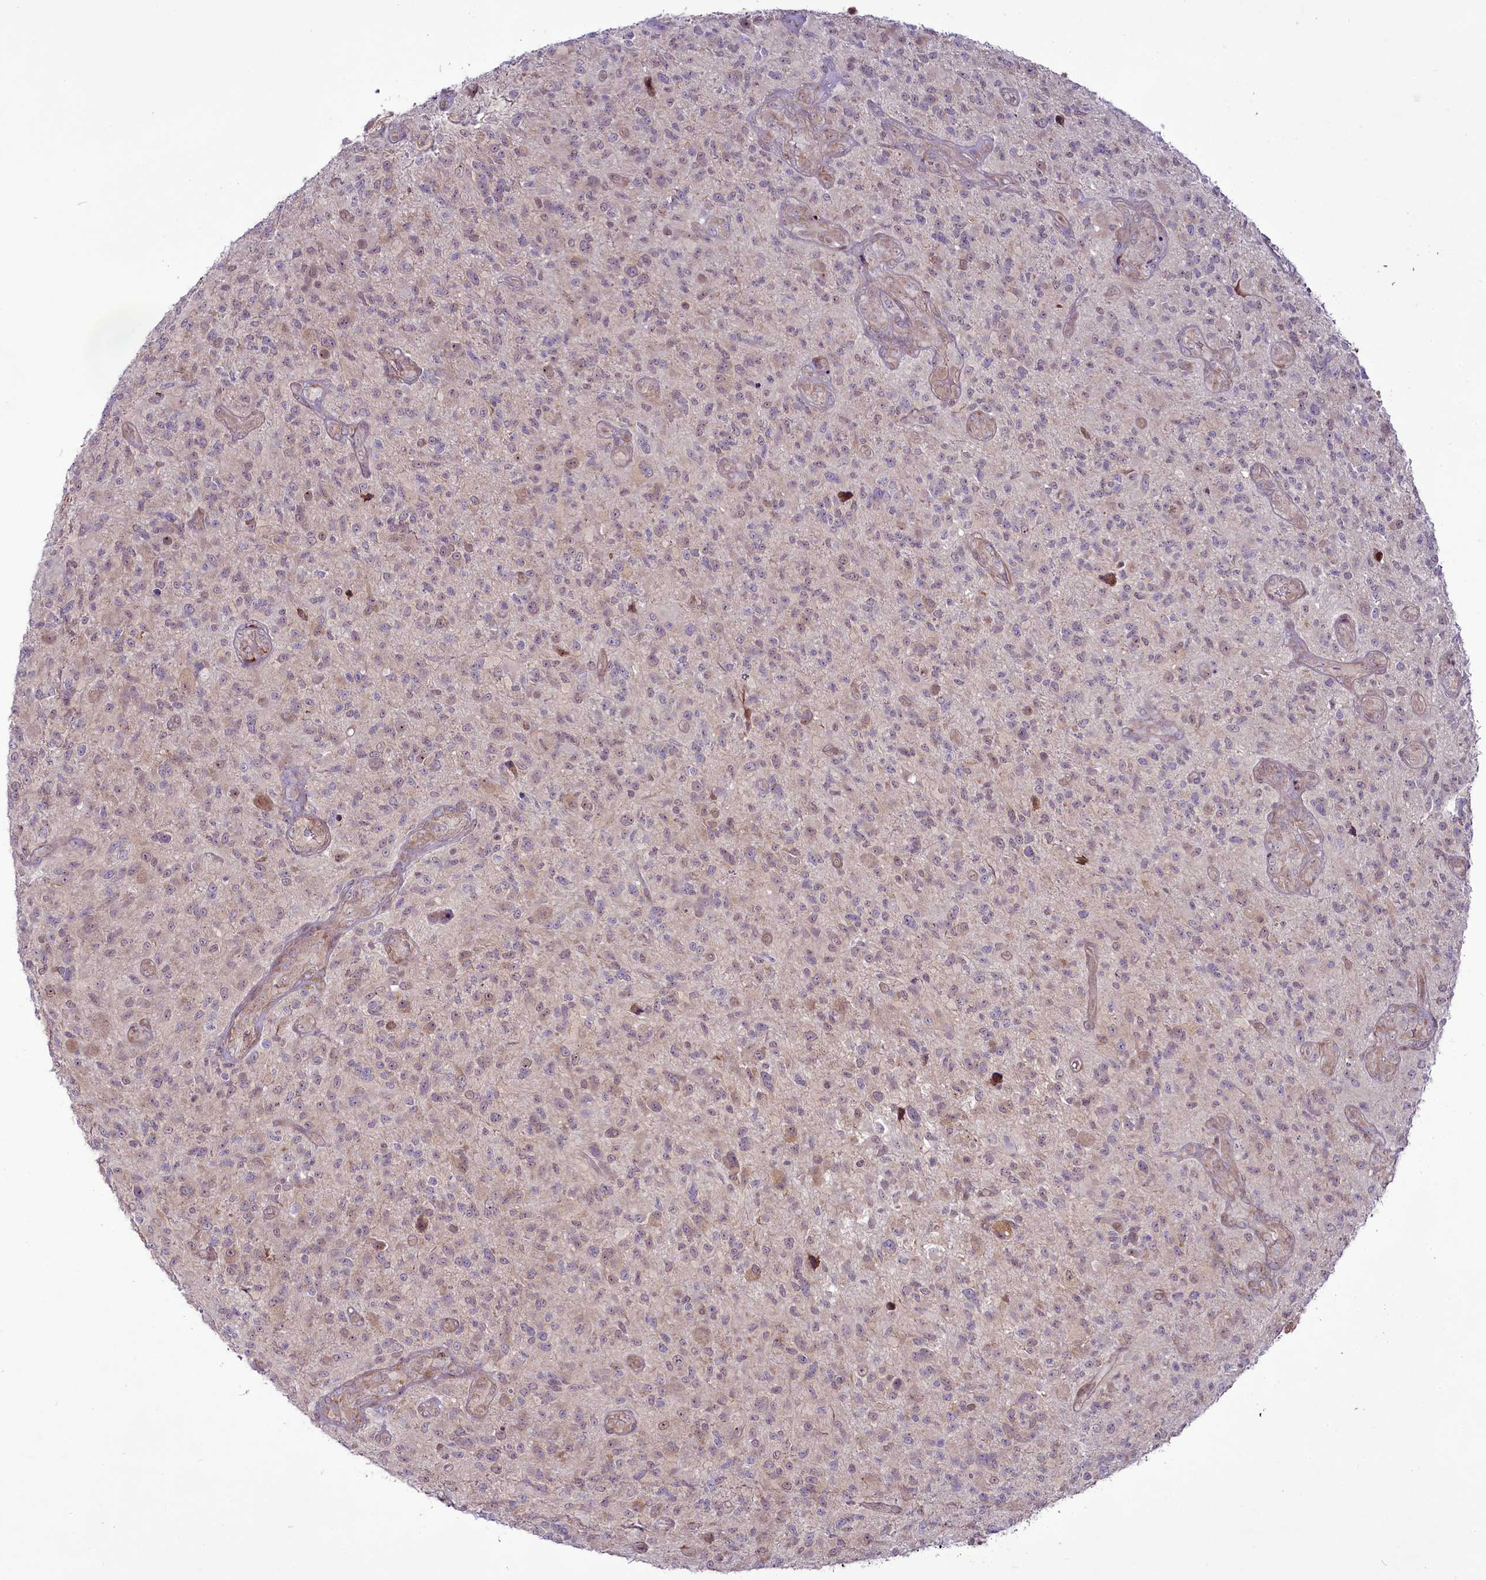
{"staining": {"intensity": "weak", "quantity": "25%-75%", "location": "nuclear"}, "tissue": "glioma", "cell_type": "Tumor cells", "image_type": "cancer", "snomed": [{"axis": "morphology", "description": "Glioma, malignant, High grade"}, {"axis": "topography", "description": "Brain"}], "caption": "Protein expression analysis of malignant glioma (high-grade) shows weak nuclear positivity in about 25%-75% of tumor cells. The staining was performed using DAB, with brown indicating positive protein expression. Nuclei are stained blue with hematoxylin.", "gene": "RSBN1", "patient": {"sex": "male", "age": 47}}